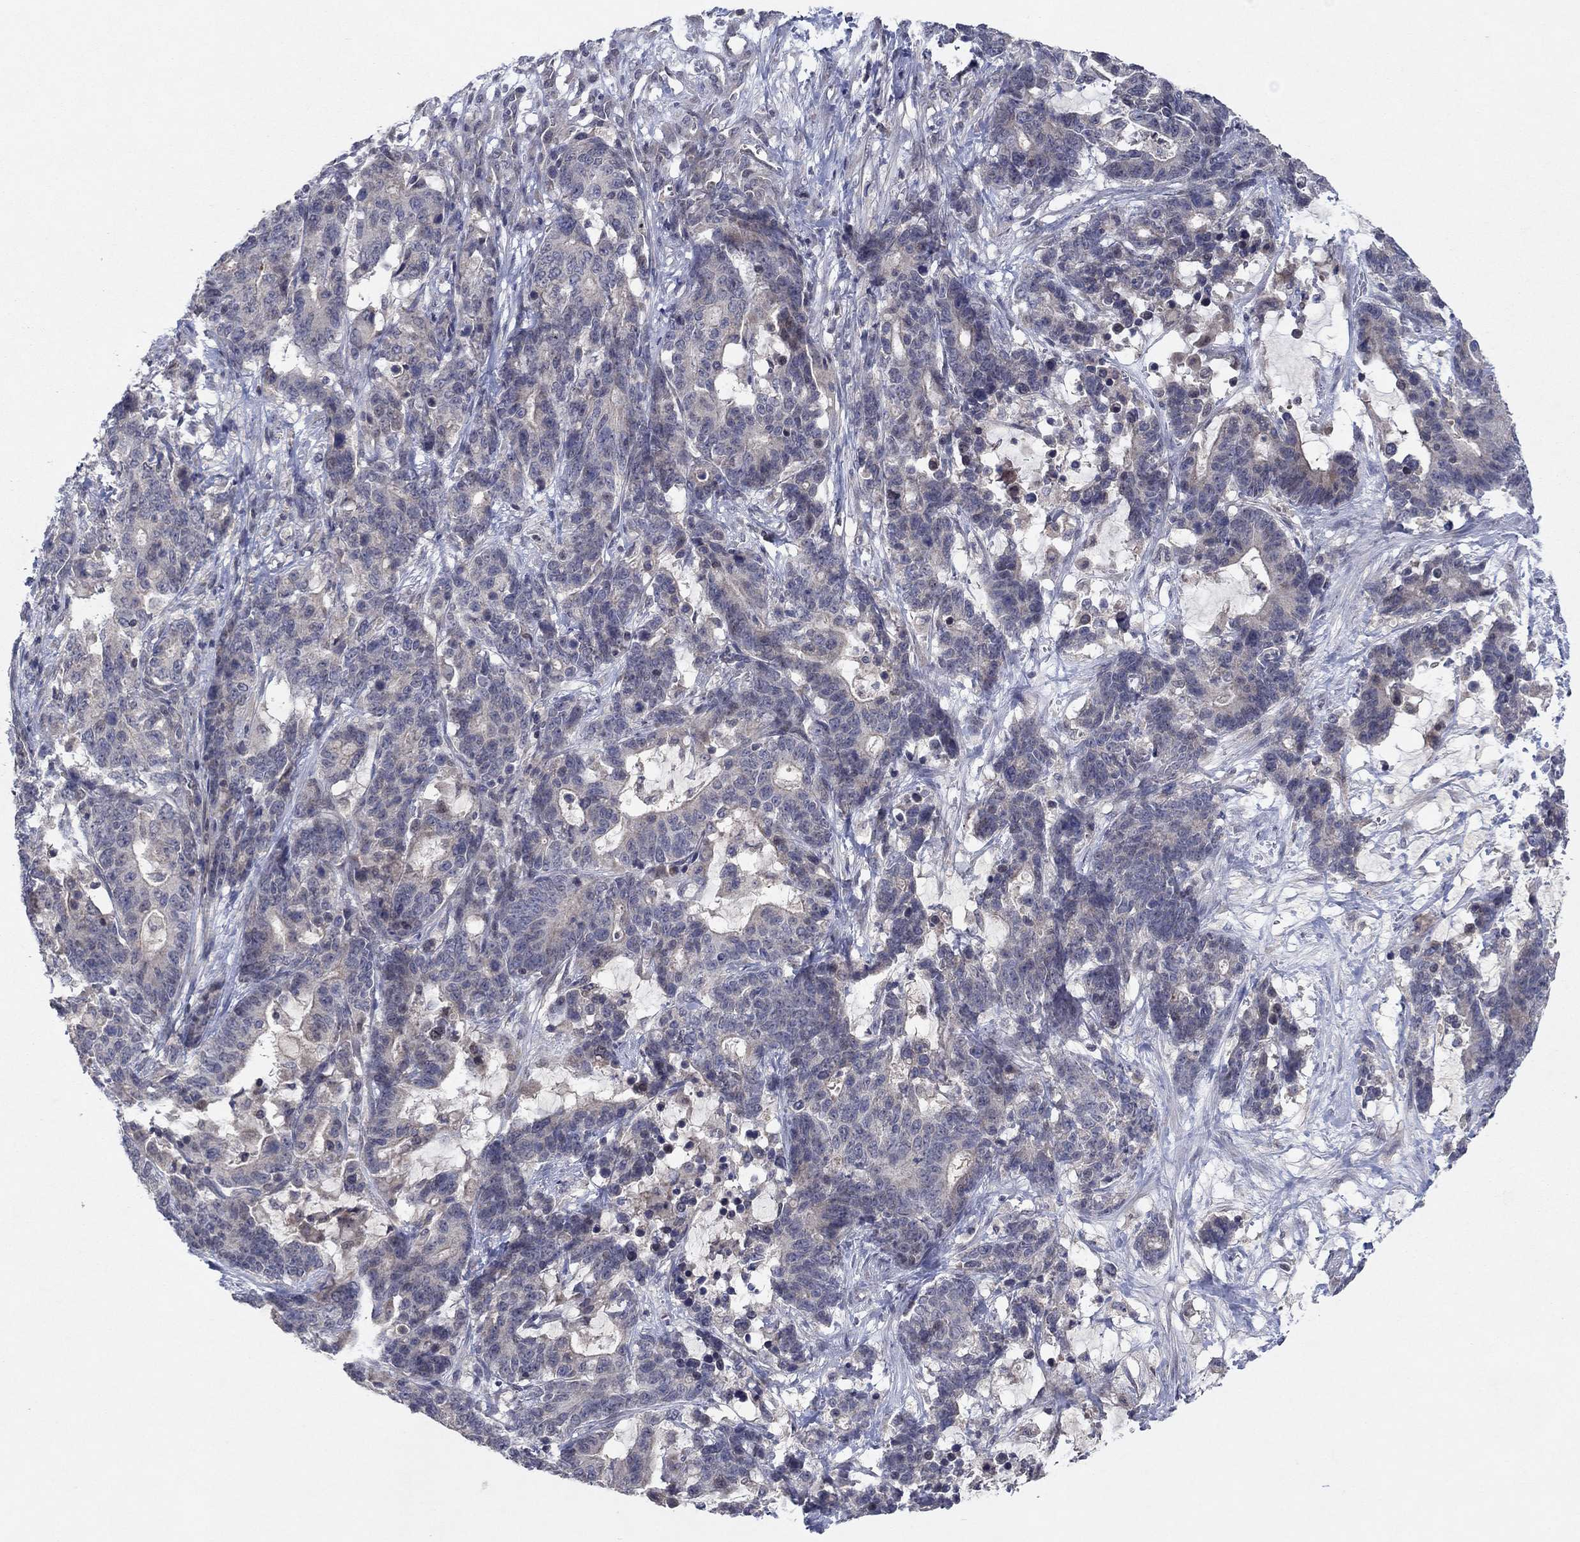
{"staining": {"intensity": "negative", "quantity": "none", "location": "none"}, "tissue": "stomach cancer", "cell_type": "Tumor cells", "image_type": "cancer", "snomed": [{"axis": "morphology", "description": "Normal tissue, NOS"}, {"axis": "morphology", "description": "Adenocarcinoma, NOS"}, {"axis": "topography", "description": "Stomach"}], "caption": "Stomach adenocarcinoma was stained to show a protein in brown. There is no significant staining in tumor cells. The staining was performed using DAB to visualize the protein expression in brown, while the nuclei were stained in blue with hematoxylin (Magnification: 20x).", "gene": "IL4", "patient": {"sex": "female", "age": 64}}